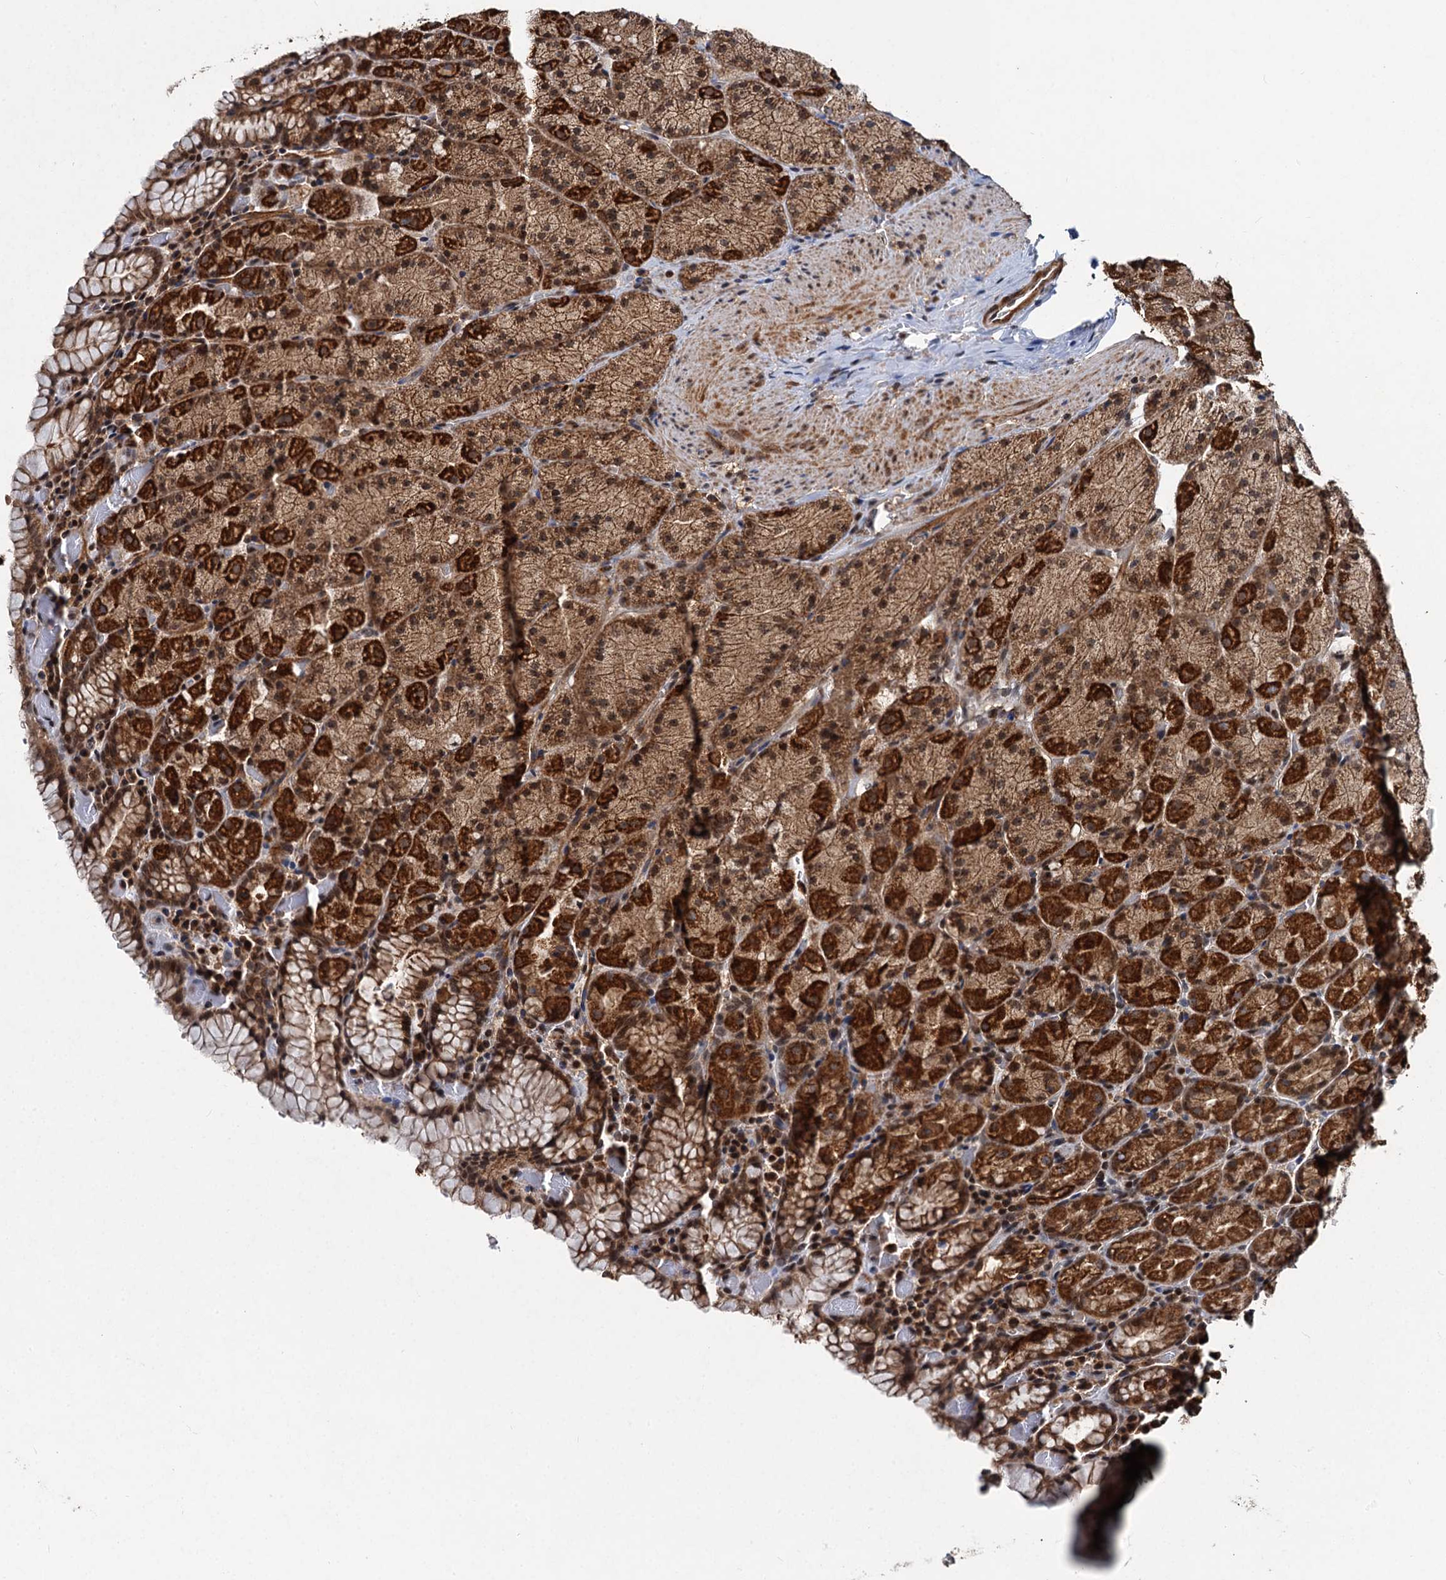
{"staining": {"intensity": "strong", "quantity": ">75%", "location": "cytoplasmic/membranous,nuclear"}, "tissue": "stomach", "cell_type": "Glandular cells", "image_type": "normal", "snomed": [{"axis": "morphology", "description": "Normal tissue, NOS"}, {"axis": "topography", "description": "Stomach, upper"}, {"axis": "topography", "description": "Stomach, lower"}], "caption": "An immunohistochemistry (IHC) histopathology image of normal tissue is shown. Protein staining in brown shows strong cytoplasmic/membranous,nuclear positivity in stomach within glandular cells. (DAB IHC with brightfield microscopy, high magnification).", "gene": "CEP76", "patient": {"sex": "male", "age": 80}}